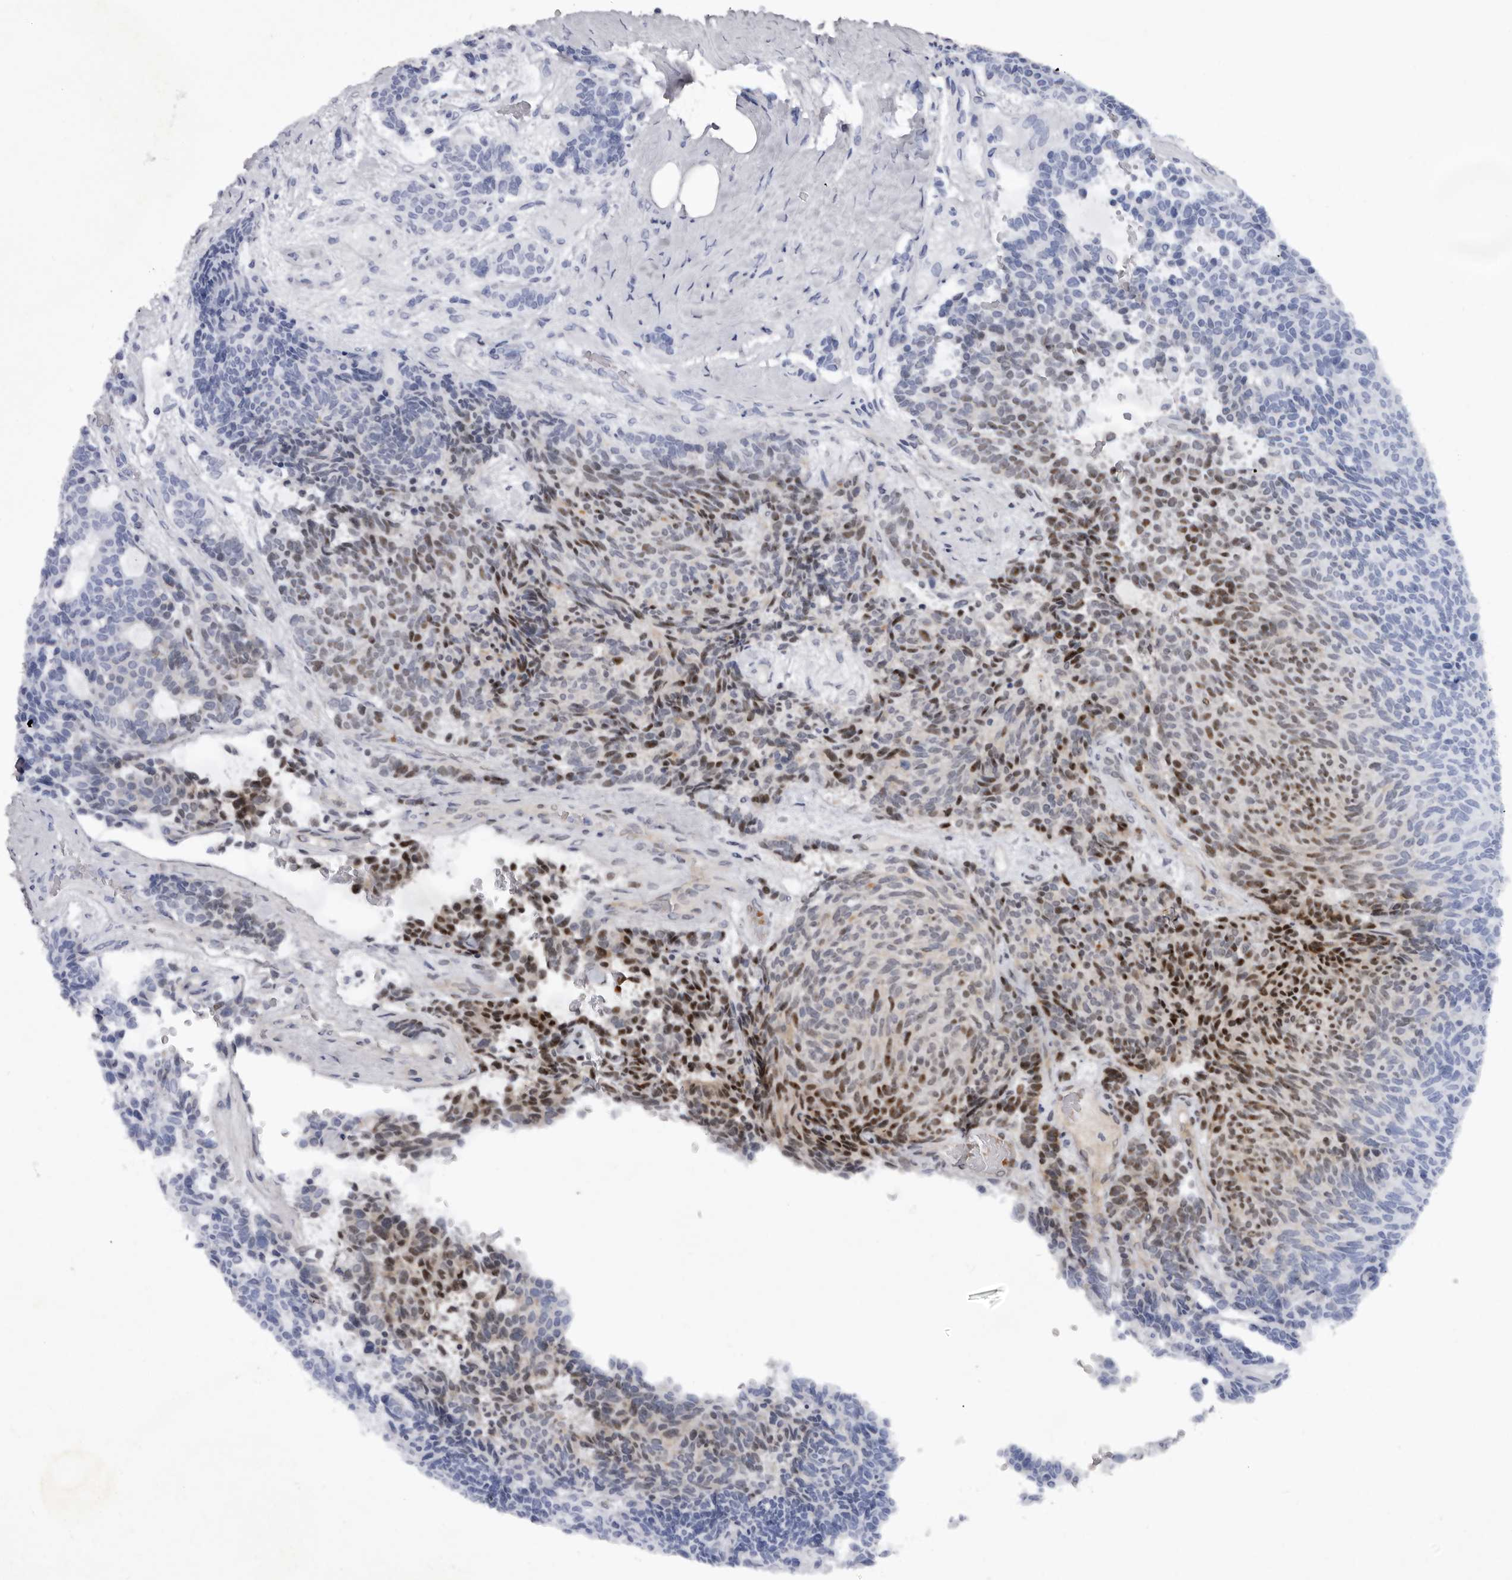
{"staining": {"intensity": "strong", "quantity": "25%-75%", "location": "nuclear"}, "tissue": "carcinoid", "cell_type": "Tumor cells", "image_type": "cancer", "snomed": [{"axis": "morphology", "description": "Carcinoid, malignant, NOS"}, {"axis": "topography", "description": "Pancreas"}], "caption": "Carcinoid (malignant) stained for a protein exhibits strong nuclear positivity in tumor cells.", "gene": "ABL1", "patient": {"sex": "female", "age": 54}}